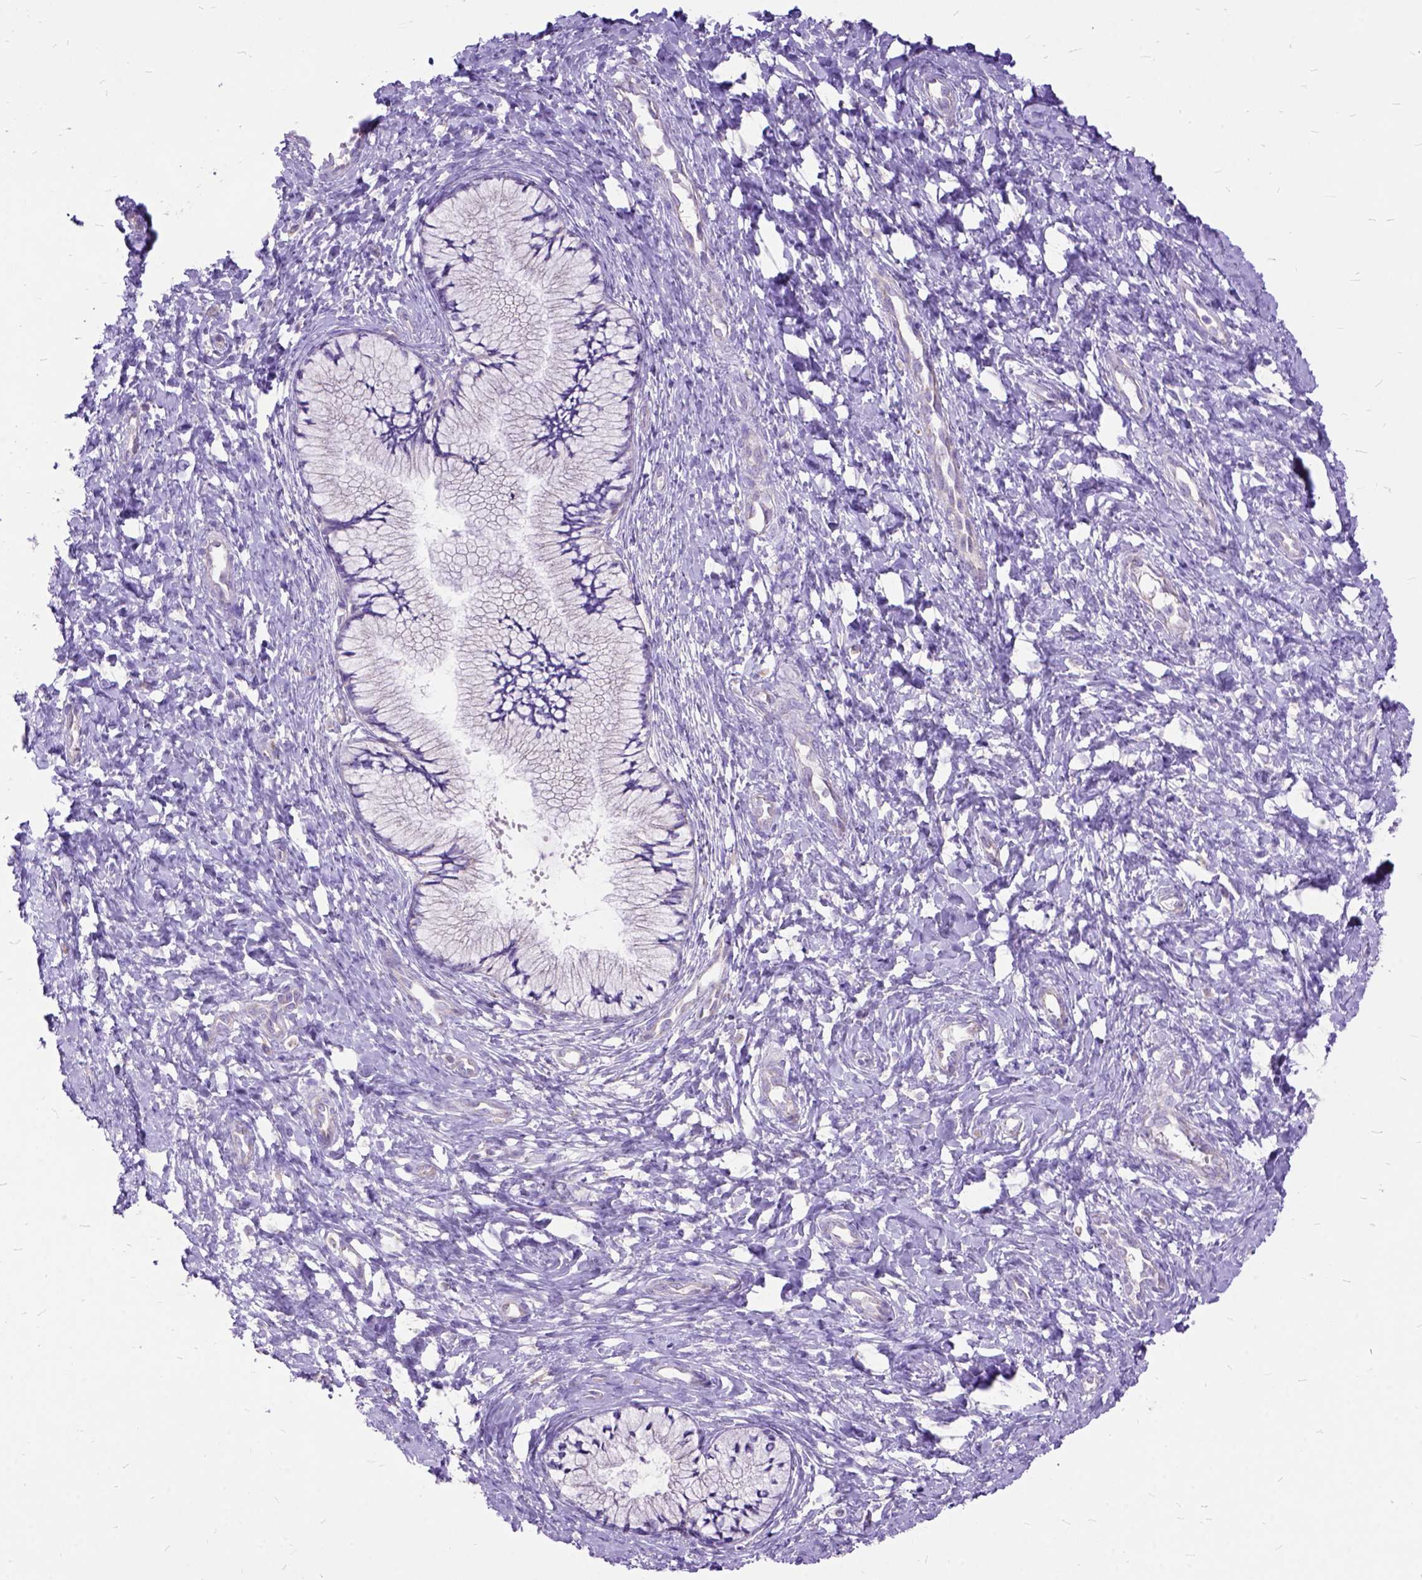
{"staining": {"intensity": "negative", "quantity": "none", "location": "none"}, "tissue": "cervix", "cell_type": "Glandular cells", "image_type": "normal", "snomed": [{"axis": "morphology", "description": "Normal tissue, NOS"}, {"axis": "topography", "description": "Cervix"}], "caption": "Protein analysis of unremarkable cervix displays no significant expression in glandular cells.", "gene": "CTAG2", "patient": {"sex": "female", "age": 37}}